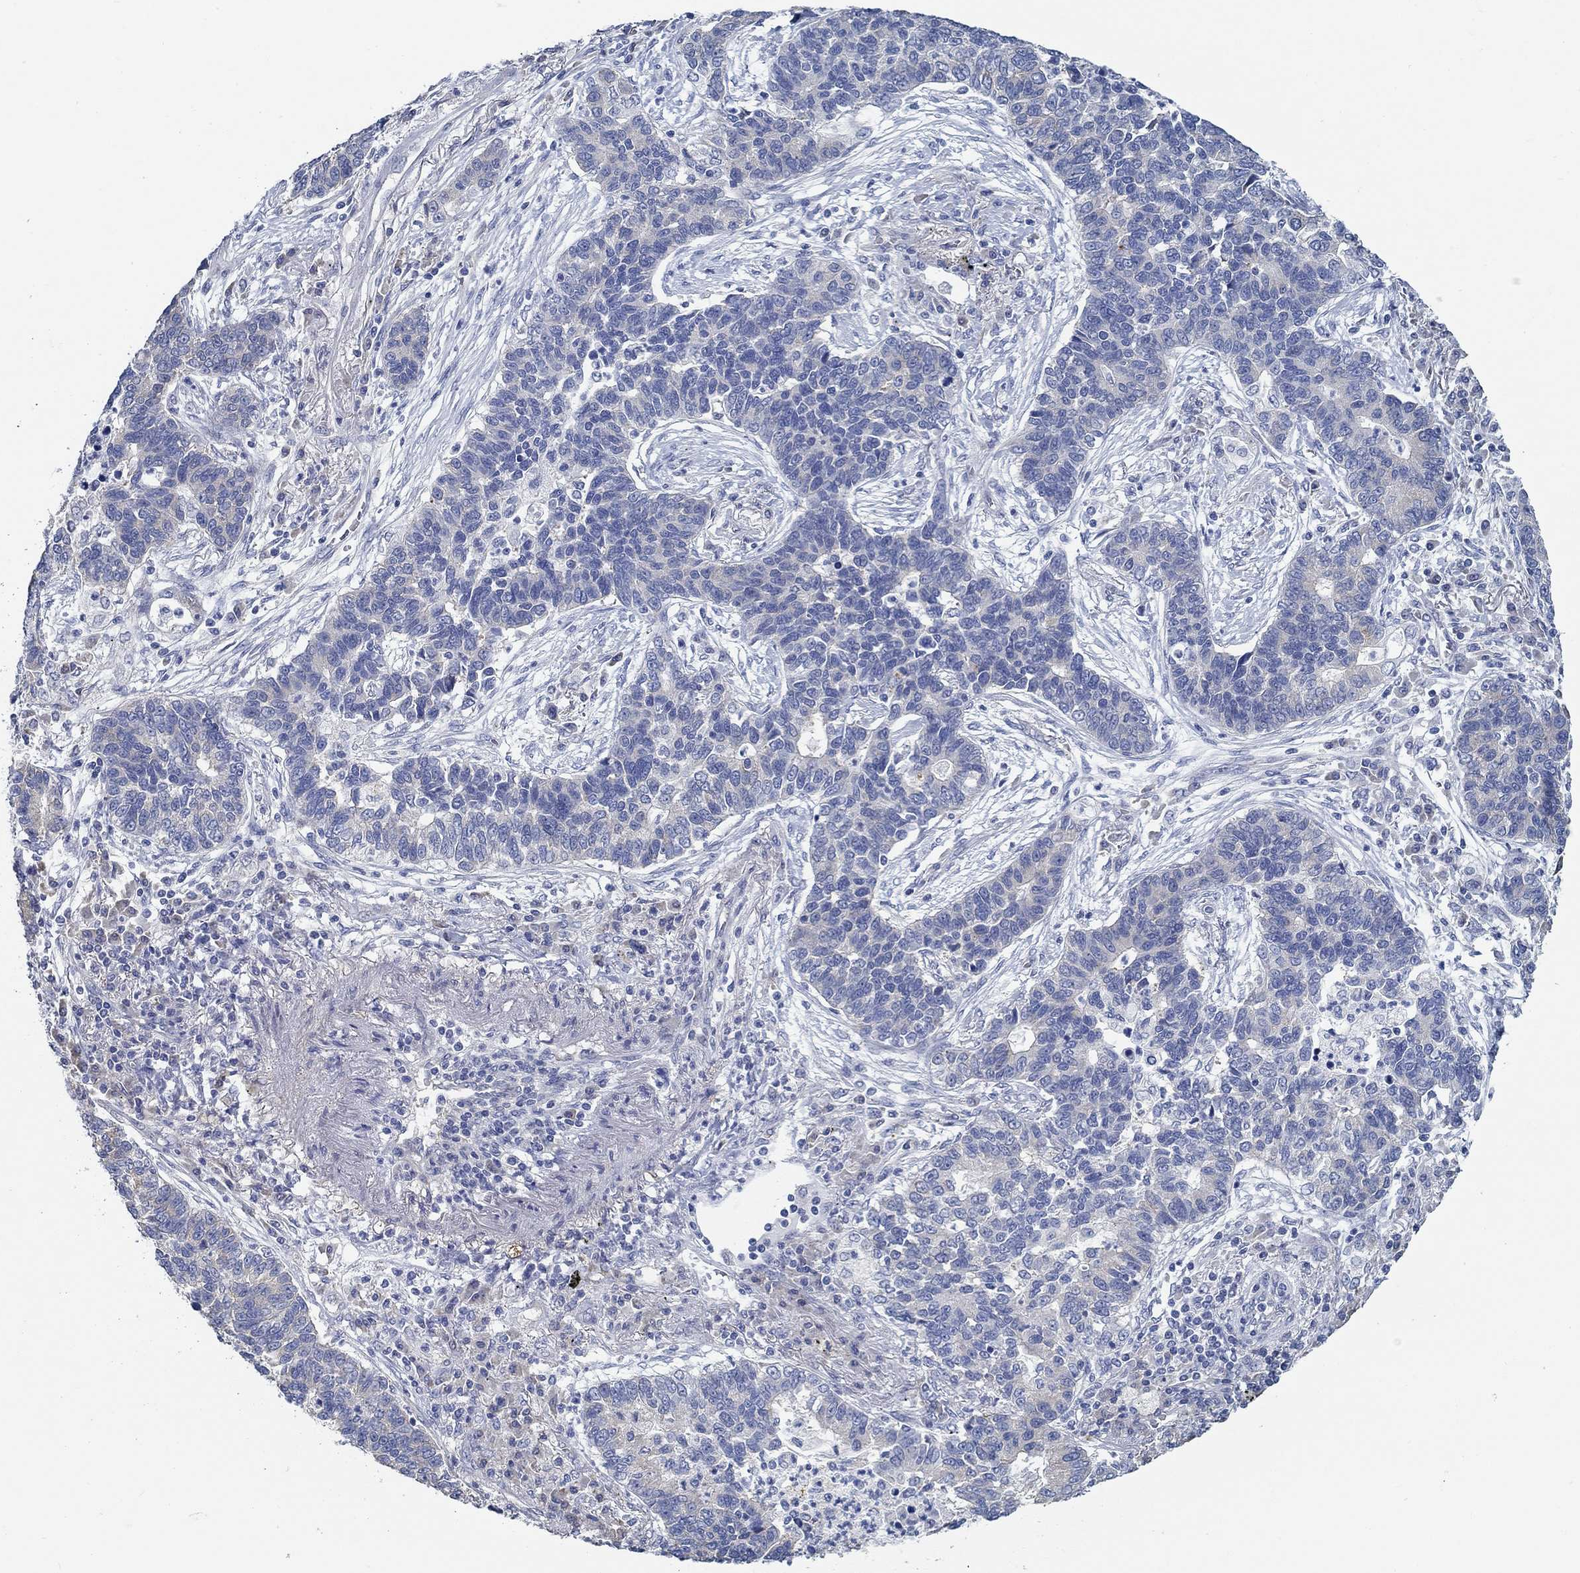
{"staining": {"intensity": "weak", "quantity": "<25%", "location": "cytoplasmic/membranous"}, "tissue": "lung cancer", "cell_type": "Tumor cells", "image_type": "cancer", "snomed": [{"axis": "morphology", "description": "Adenocarcinoma, NOS"}, {"axis": "topography", "description": "Lung"}], "caption": "This is an immunohistochemistry image of lung adenocarcinoma. There is no expression in tumor cells.", "gene": "C15orf39", "patient": {"sex": "female", "age": 57}}